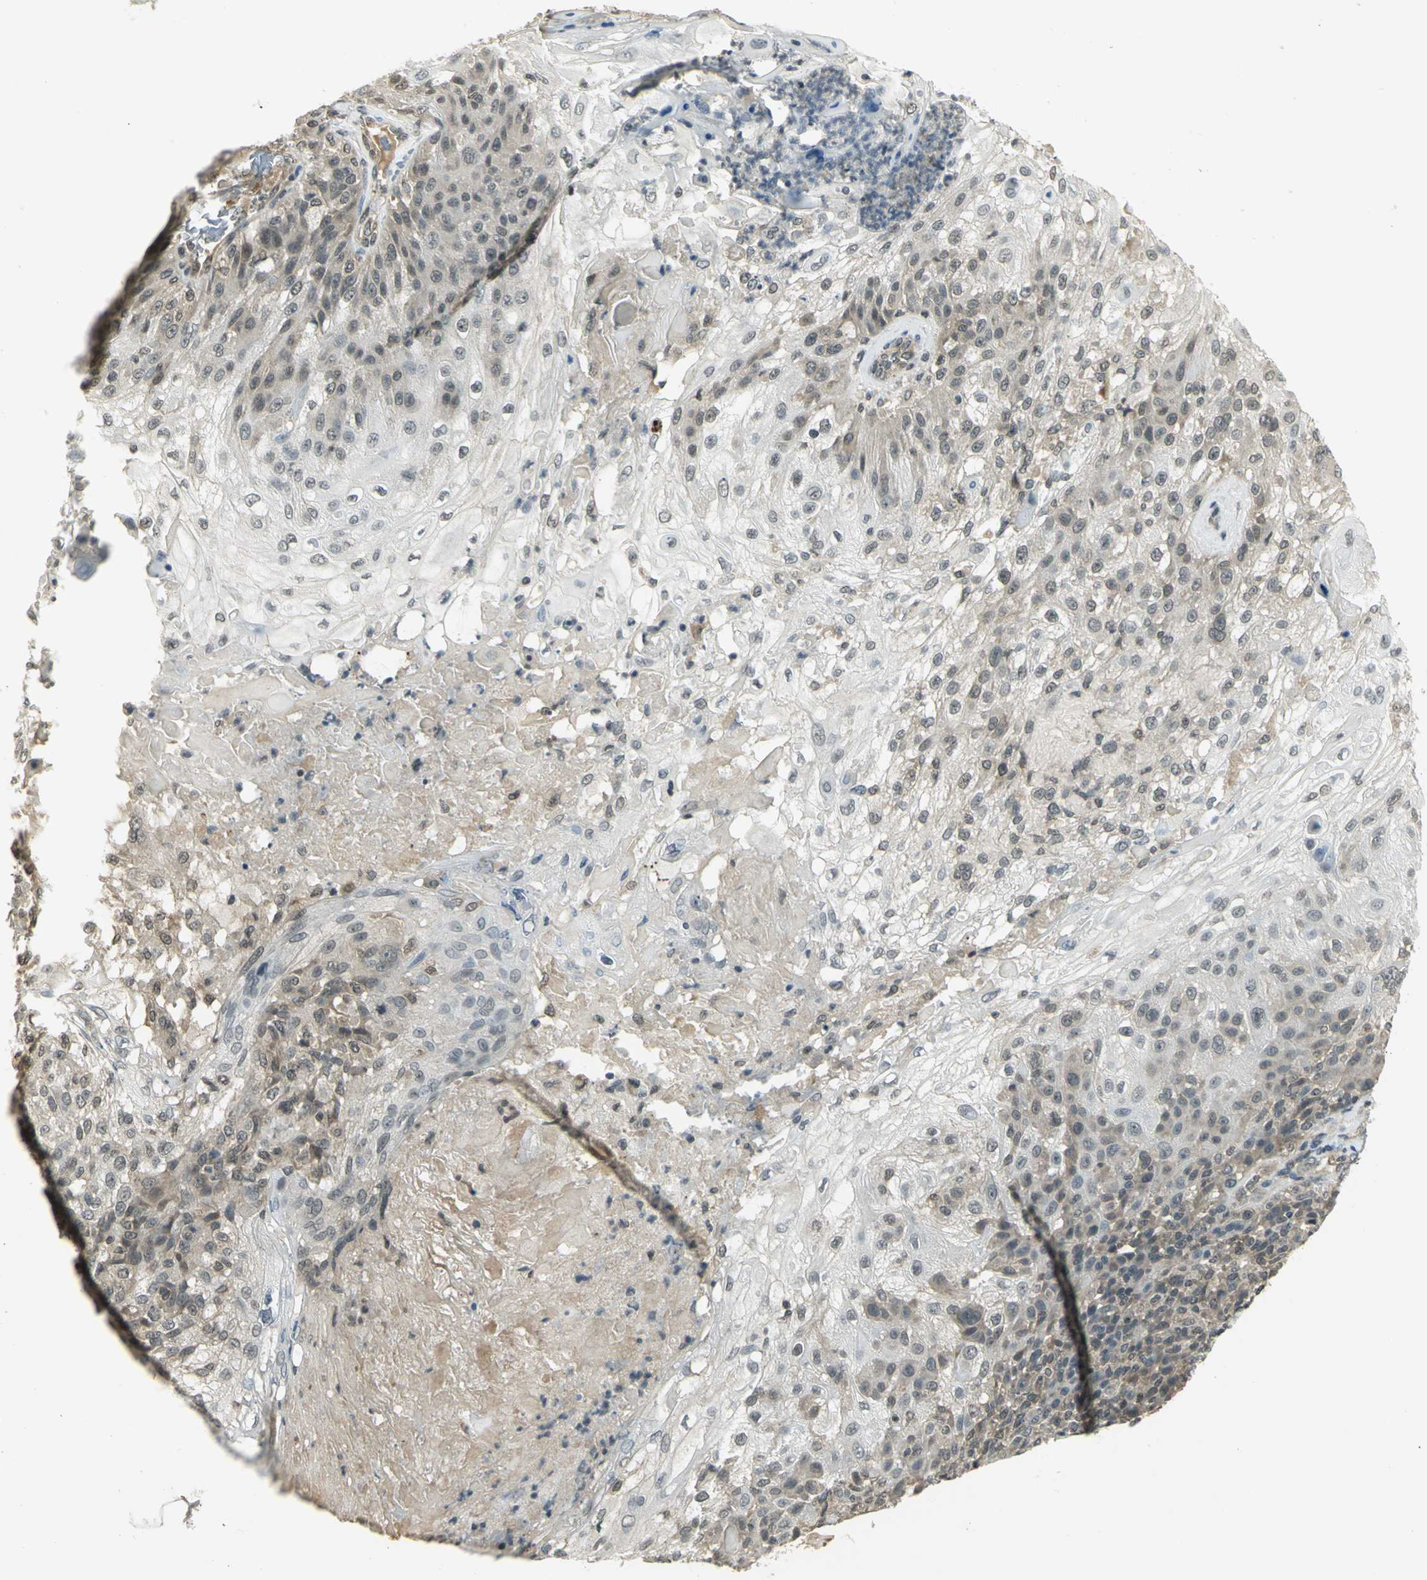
{"staining": {"intensity": "weak", "quantity": ">75%", "location": "cytoplasmic/membranous"}, "tissue": "skin cancer", "cell_type": "Tumor cells", "image_type": "cancer", "snomed": [{"axis": "morphology", "description": "Normal tissue, NOS"}, {"axis": "morphology", "description": "Squamous cell carcinoma, NOS"}, {"axis": "topography", "description": "Skin"}], "caption": "Immunohistochemical staining of human skin cancer (squamous cell carcinoma) displays weak cytoplasmic/membranous protein staining in about >75% of tumor cells. (DAB (3,3'-diaminobenzidine) IHC, brown staining for protein, blue staining for nuclei).", "gene": "CDC34", "patient": {"sex": "female", "age": 83}}